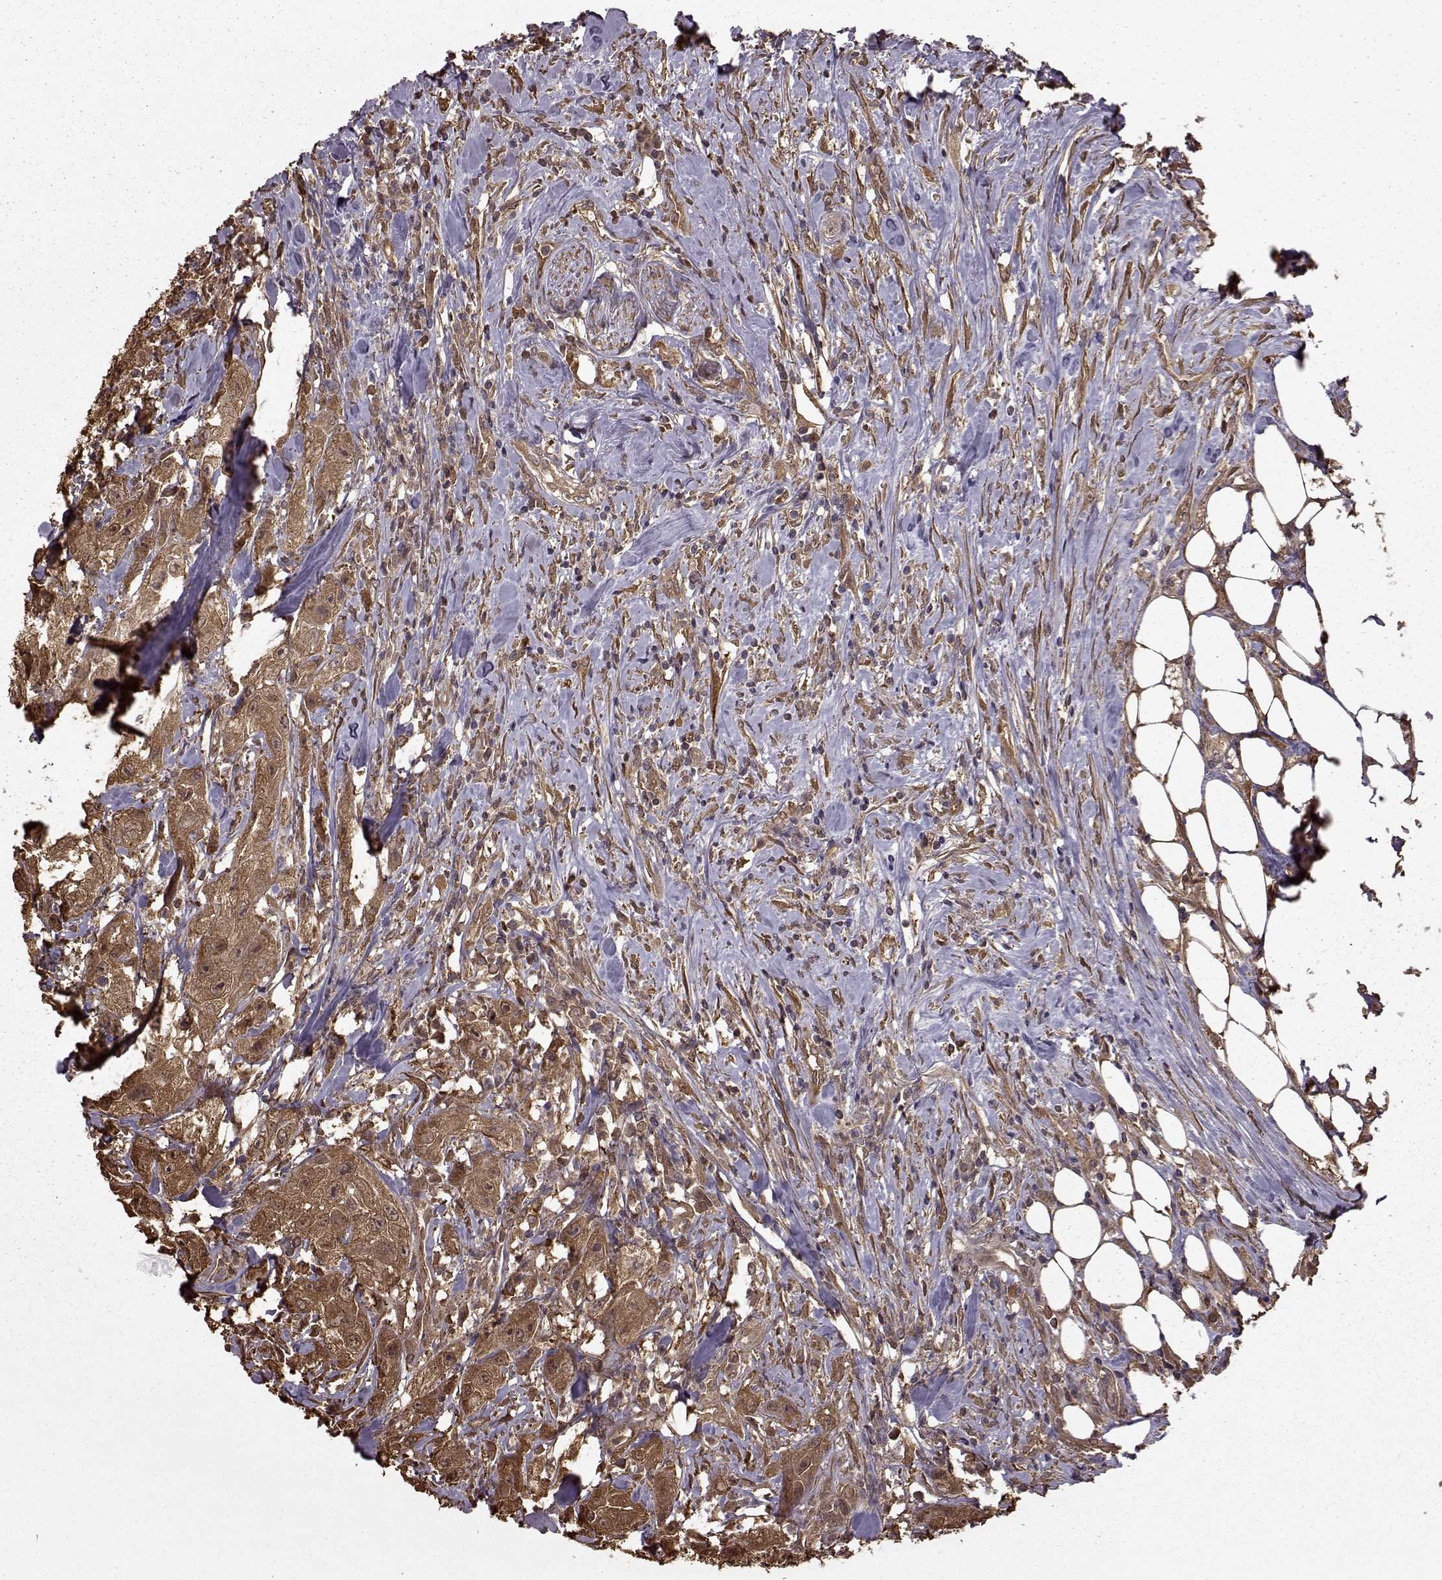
{"staining": {"intensity": "strong", "quantity": ">75%", "location": "cytoplasmic/membranous"}, "tissue": "urothelial cancer", "cell_type": "Tumor cells", "image_type": "cancer", "snomed": [{"axis": "morphology", "description": "Urothelial carcinoma, High grade"}, {"axis": "topography", "description": "Urinary bladder"}], "caption": "The immunohistochemical stain shows strong cytoplasmic/membranous positivity in tumor cells of high-grade urothelial carcinoma tissue.", "gene": "NME1-NME2", "patient": {"sex": "male", "age": 79}}